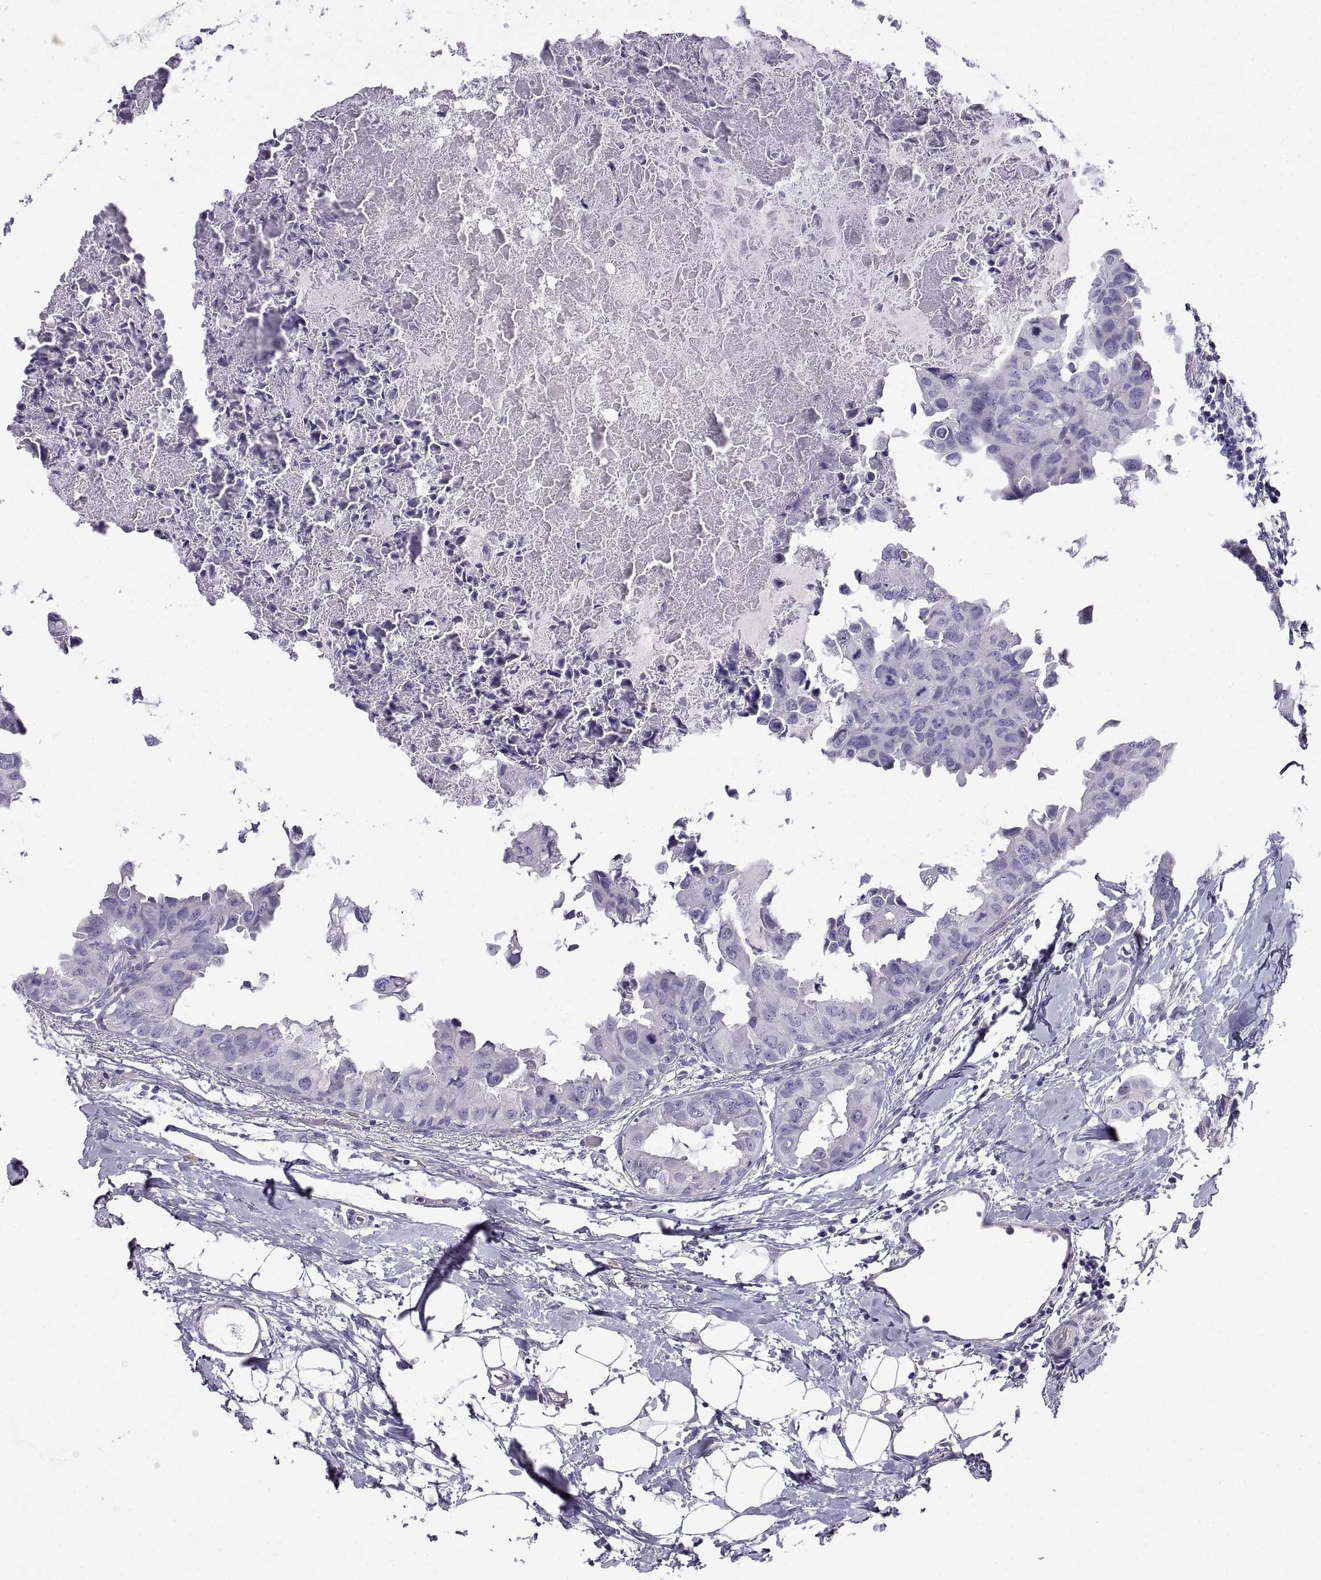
{"staining": {"intensity": "negative", "quantity": "none", "location": "none"}, "tissue": "breast cancer", "cell_type": "Tumor cells", "image_type": "cancer", "snomed": [{"axis": "morphology", "description": "Normal tissue, NOS"}, {"axis": "morphology", "description": "Duct carcinoma"}, {"axis": "topography", "description": "Breast"}], "caption": "IHC of human breast intraductal carcinoma displays no expression in tumor cells. (Immunohistochemistry, brightfield microscopy, high magnification).", "gene": "SPDYE1", "patient": {"sex": "female", "age": 40}}